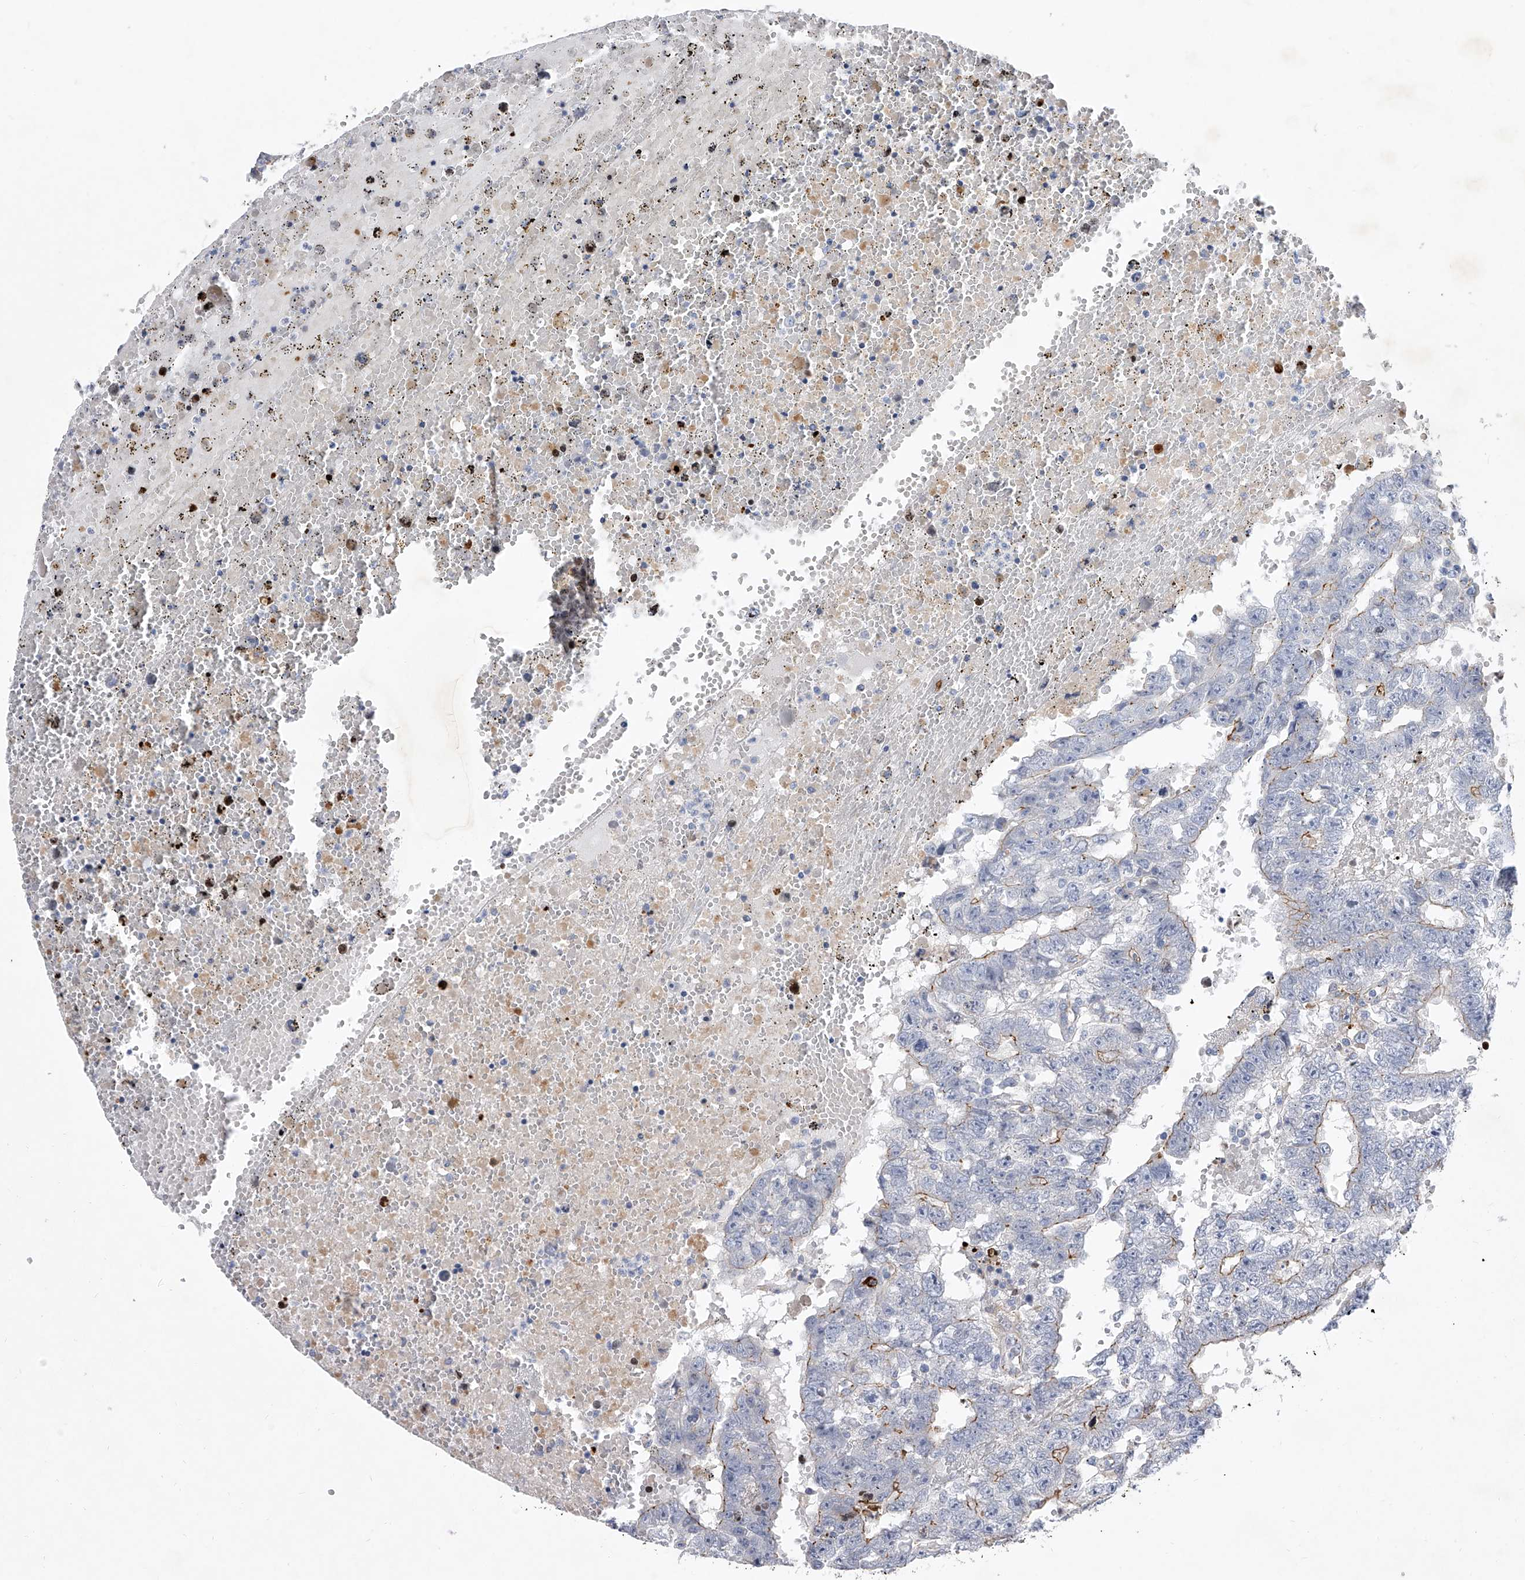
{"staining": {"intensity": "negative", "quantity": "none", "location": "none"}, "tissue": "testis cancer", "cell_type": "Tumor cells", "image_type": "cancer", "snomed": [{"axis": "morphology", "description": "Carcinoma, Embryonal, NOS"}, {"axis": "topography", "description": "Testis"}], "caption": "Human testis cancer stained for a protein using immunohistochemistry (IHC) exhibits no expression in tumor cells.", "gene": "MINDY4", "patient": {"sex": "male", "age": 25}}